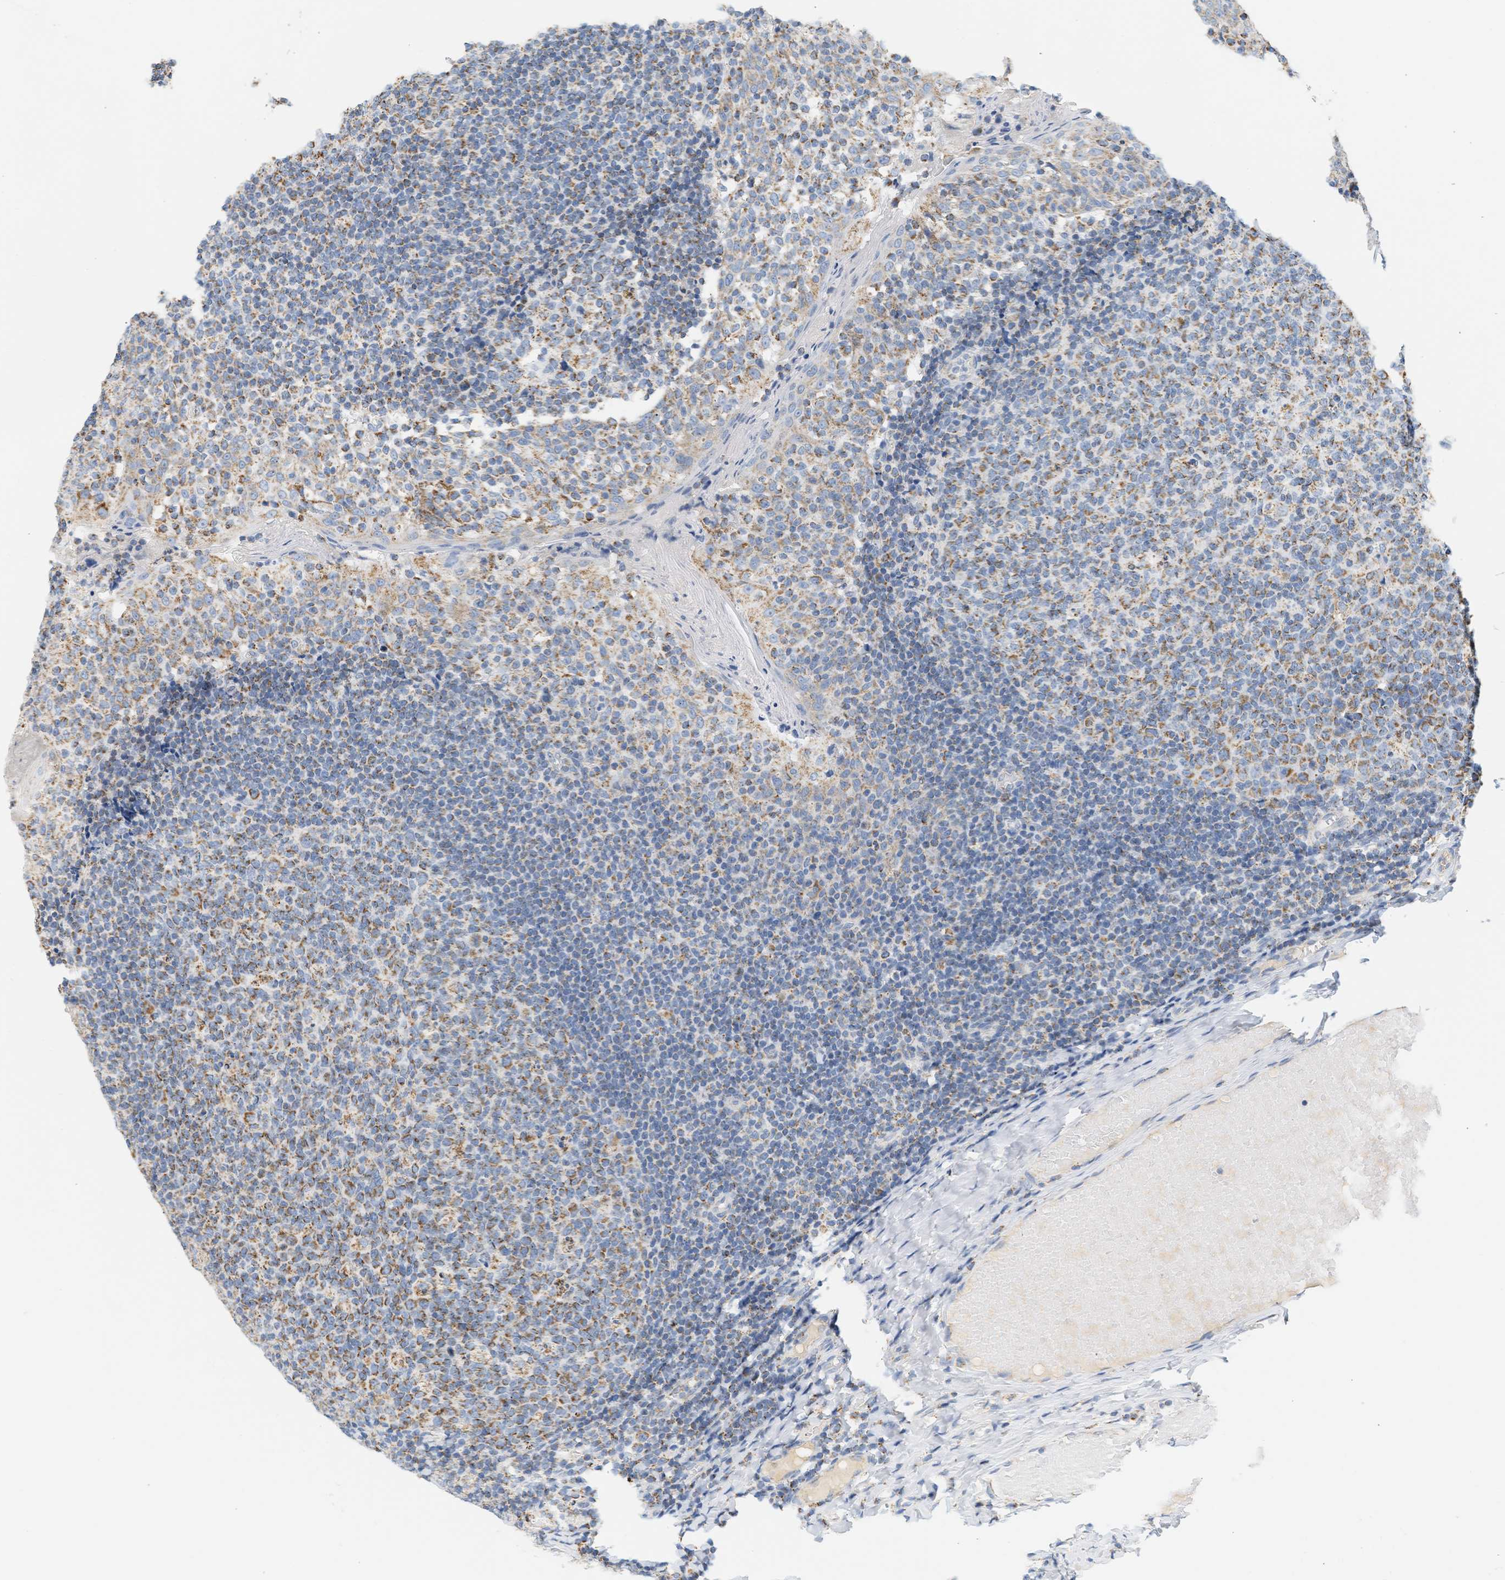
{"staining": {"intensity": "moderate", "quantity": "25%-75%", "location": "cytoplasmic/membranous"}, "tissue": "tonsil", "cell_type": "Germinal center cells", "image_type": "normal", "snomed": [{"axis": "morphology", "description": "Normal tissue, NOS"}, {"axis": "topography", "description": "Tonsil"}], "caption": "This histopathology image displays IHC staining of unremarkable tonsil, with medium moderate cytoplasmic/membranous positivity in about 25%-75% of germinal center cells.", "gene": "GRPEL2", "patient": {"sex": "female", "age": 19}}